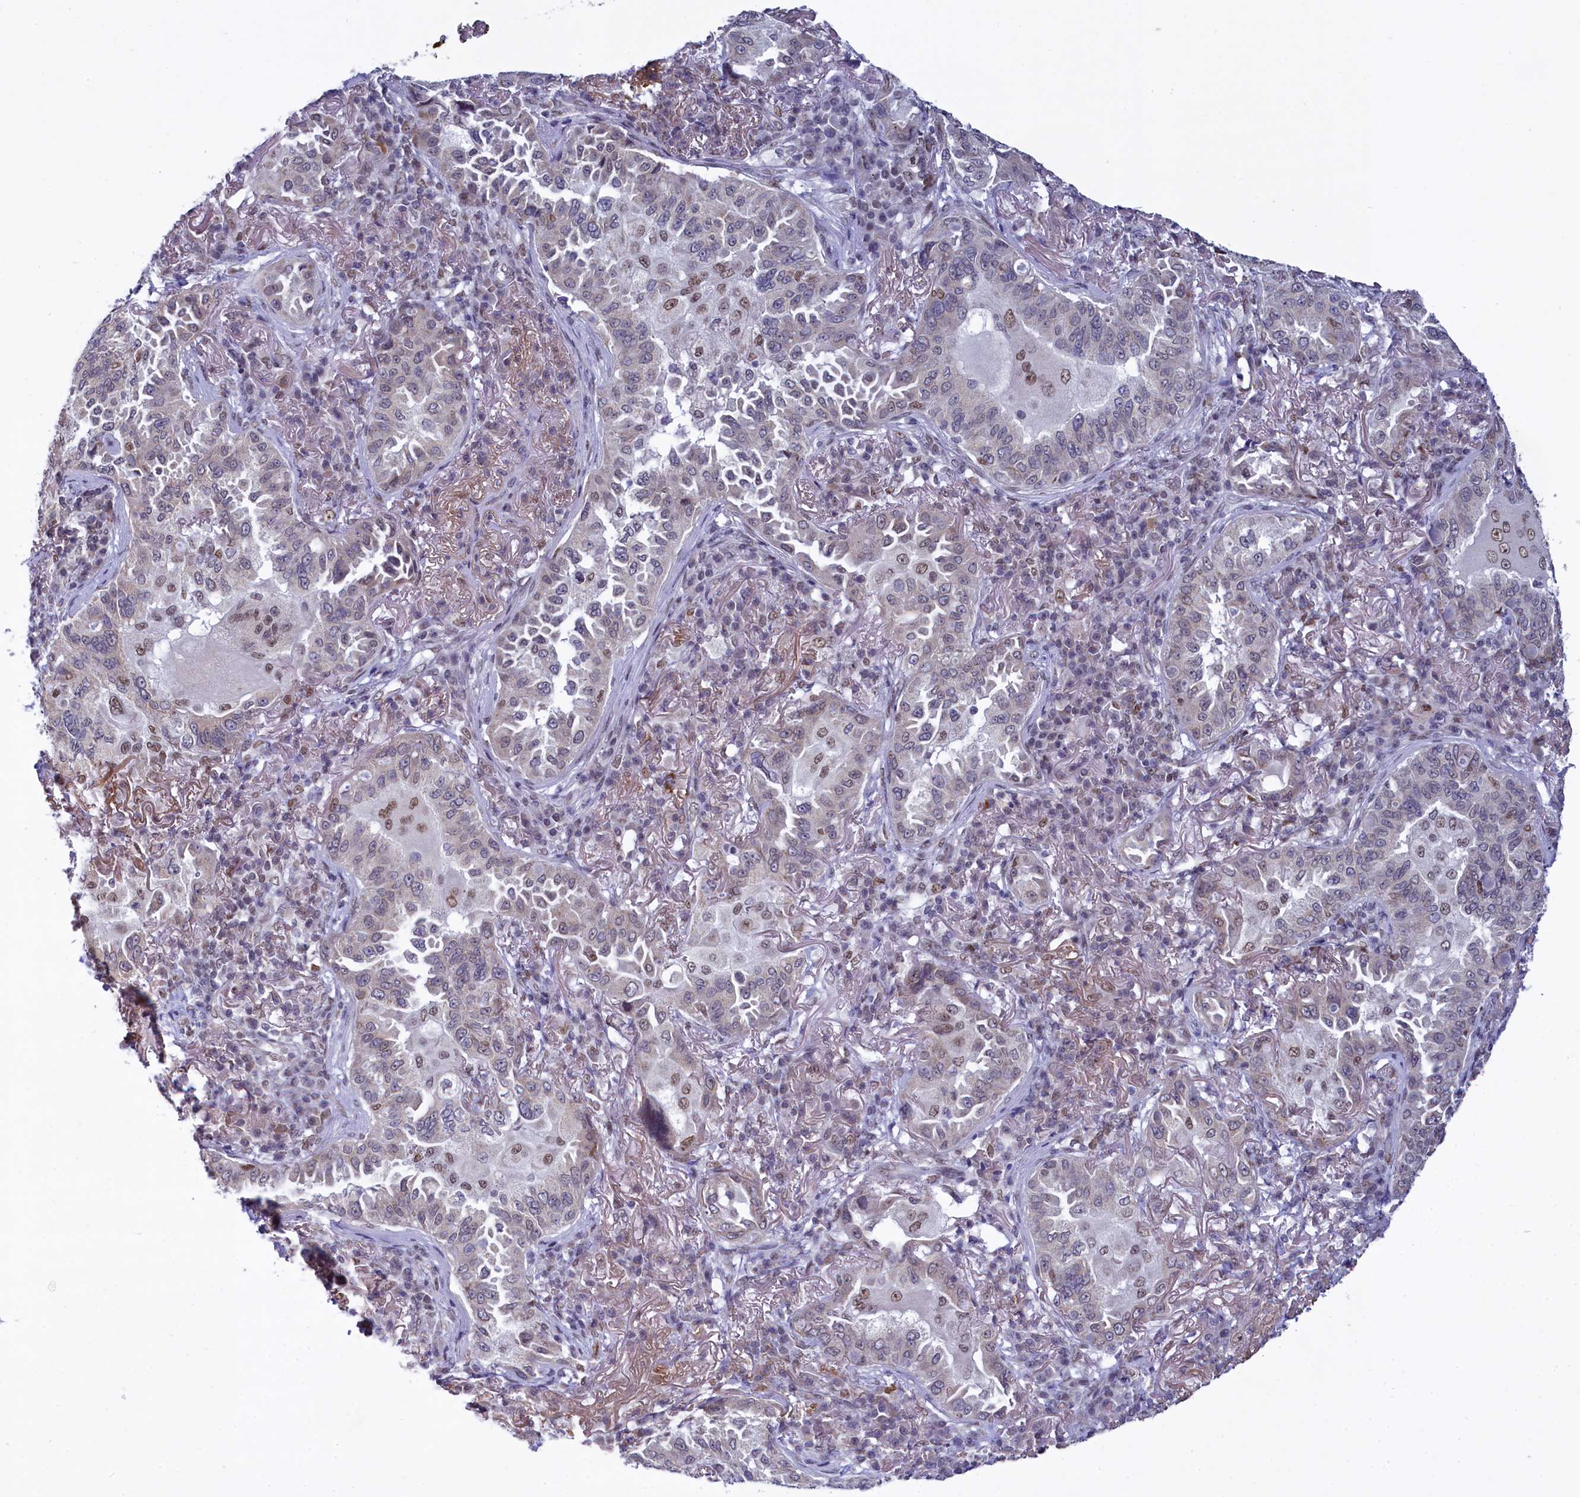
{"staining": {"intensity": "moderate", "quantity": "<25%", "location": "nuclear"}, "tissue": "lung cancer", "cell_type": "Tumor cells", "image_type": "cancer", "snomed": [{"axis": "morphology", "description": "Adenocarcinoma, NOS"}, {"axis": "topography", "description": "Lung"}], "caption": "A brown stain labels moderate nuclear staining of a protein in human adenocarcinoma (lung) tumor cells.", "gene": "PPHLN1", "patient": {"sex": "female", "age": 69}}